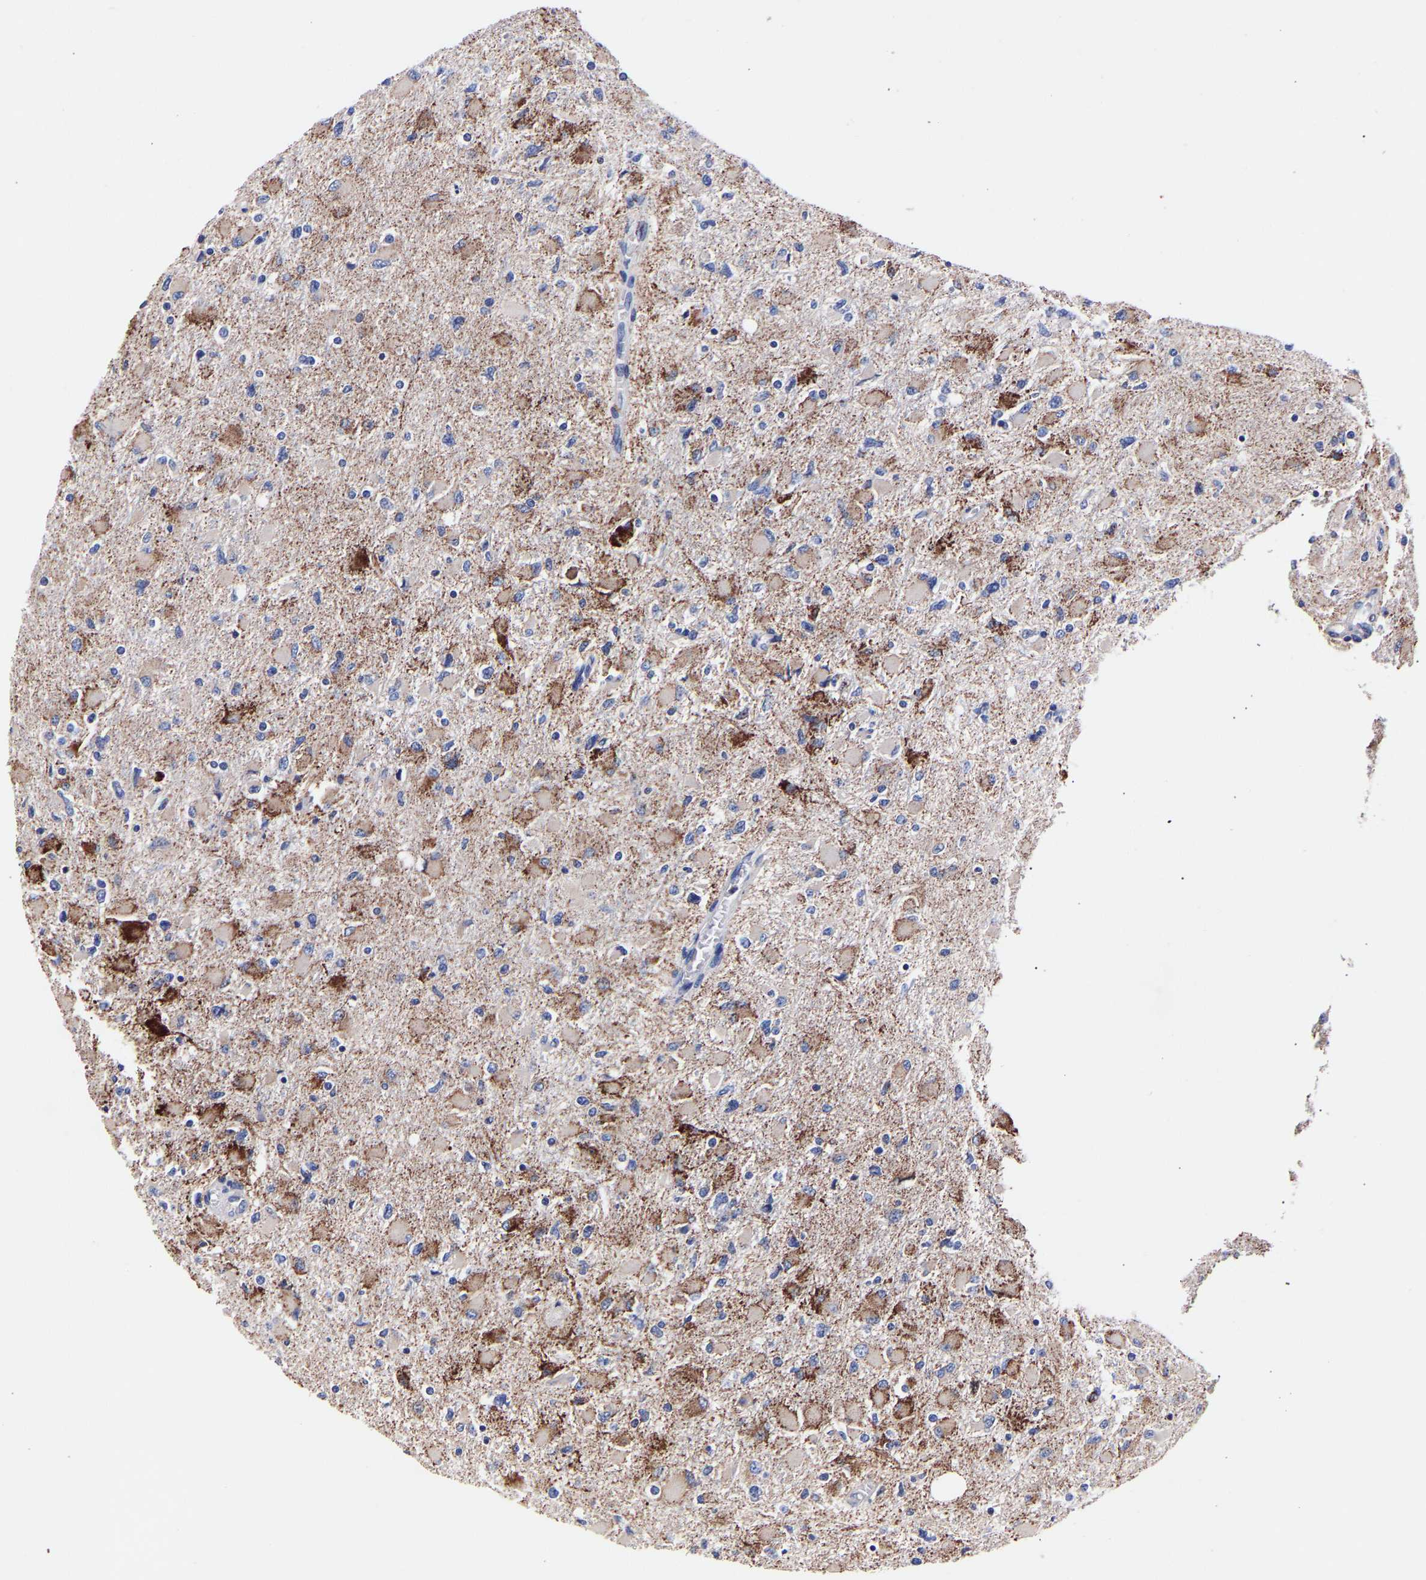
{"staining": {"intensity": "moderate", "quantity": "25%-75%", "location": "cytoplasmic/membranous"}, "tissue": "glioma", "cell_type": "Tumor cells", "image_type": "cancer", "snomed": [{"axis": "morphology", "description": "Glioma, malignant, High grade"}, {"axis": "topography", "description": "Cerebral cortex"}], "caption": "Brown immunohistochemical staining in malignant glioma (high-grade) exhibits moderate cytoplasmic/membranous positivity in approximately 25%-75% of tumor cells.", "gene": "SEM1", "patient": {"sex": "female", "age": 36}}